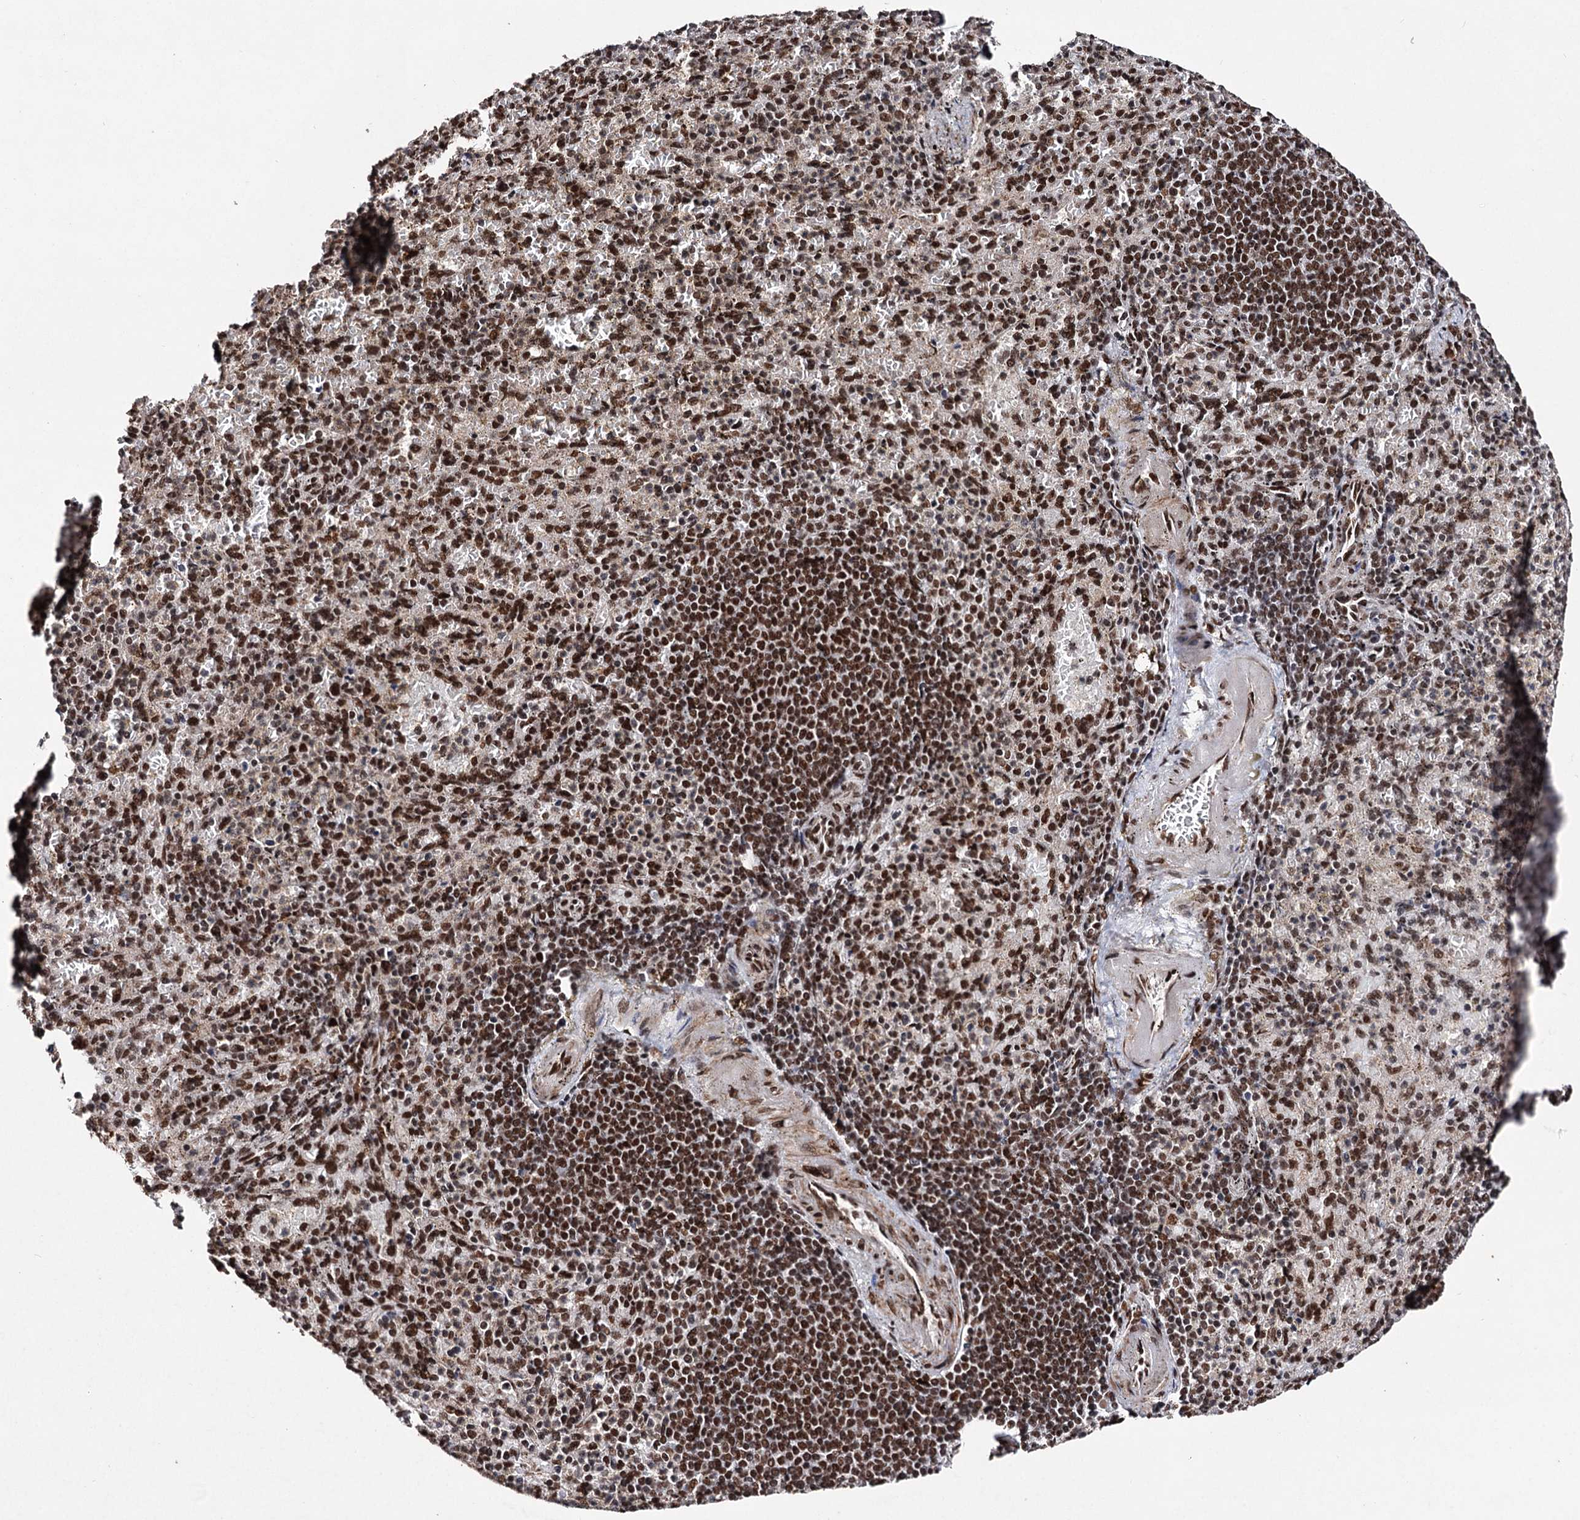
{"staining": {"intensity": "strong", "quantity": ">75%", "location": "nuclear"}, "tissue": "spleen", "cell_type": "Cells in red pulp", "image_type": "normal", "snomed": [{"axis": "morphology", "description": "Normal tissue, NOS"}, {"axis": "topography", "description": "Spleen"}], "caption": "Approximately >75% of cells in red pulp in benign human spleen exhibit strong nuclear protein expression as visualized by brown immunohistochemical staining.", "gene": "MATR3", "patient": {"sex": "female", "age": 74}}